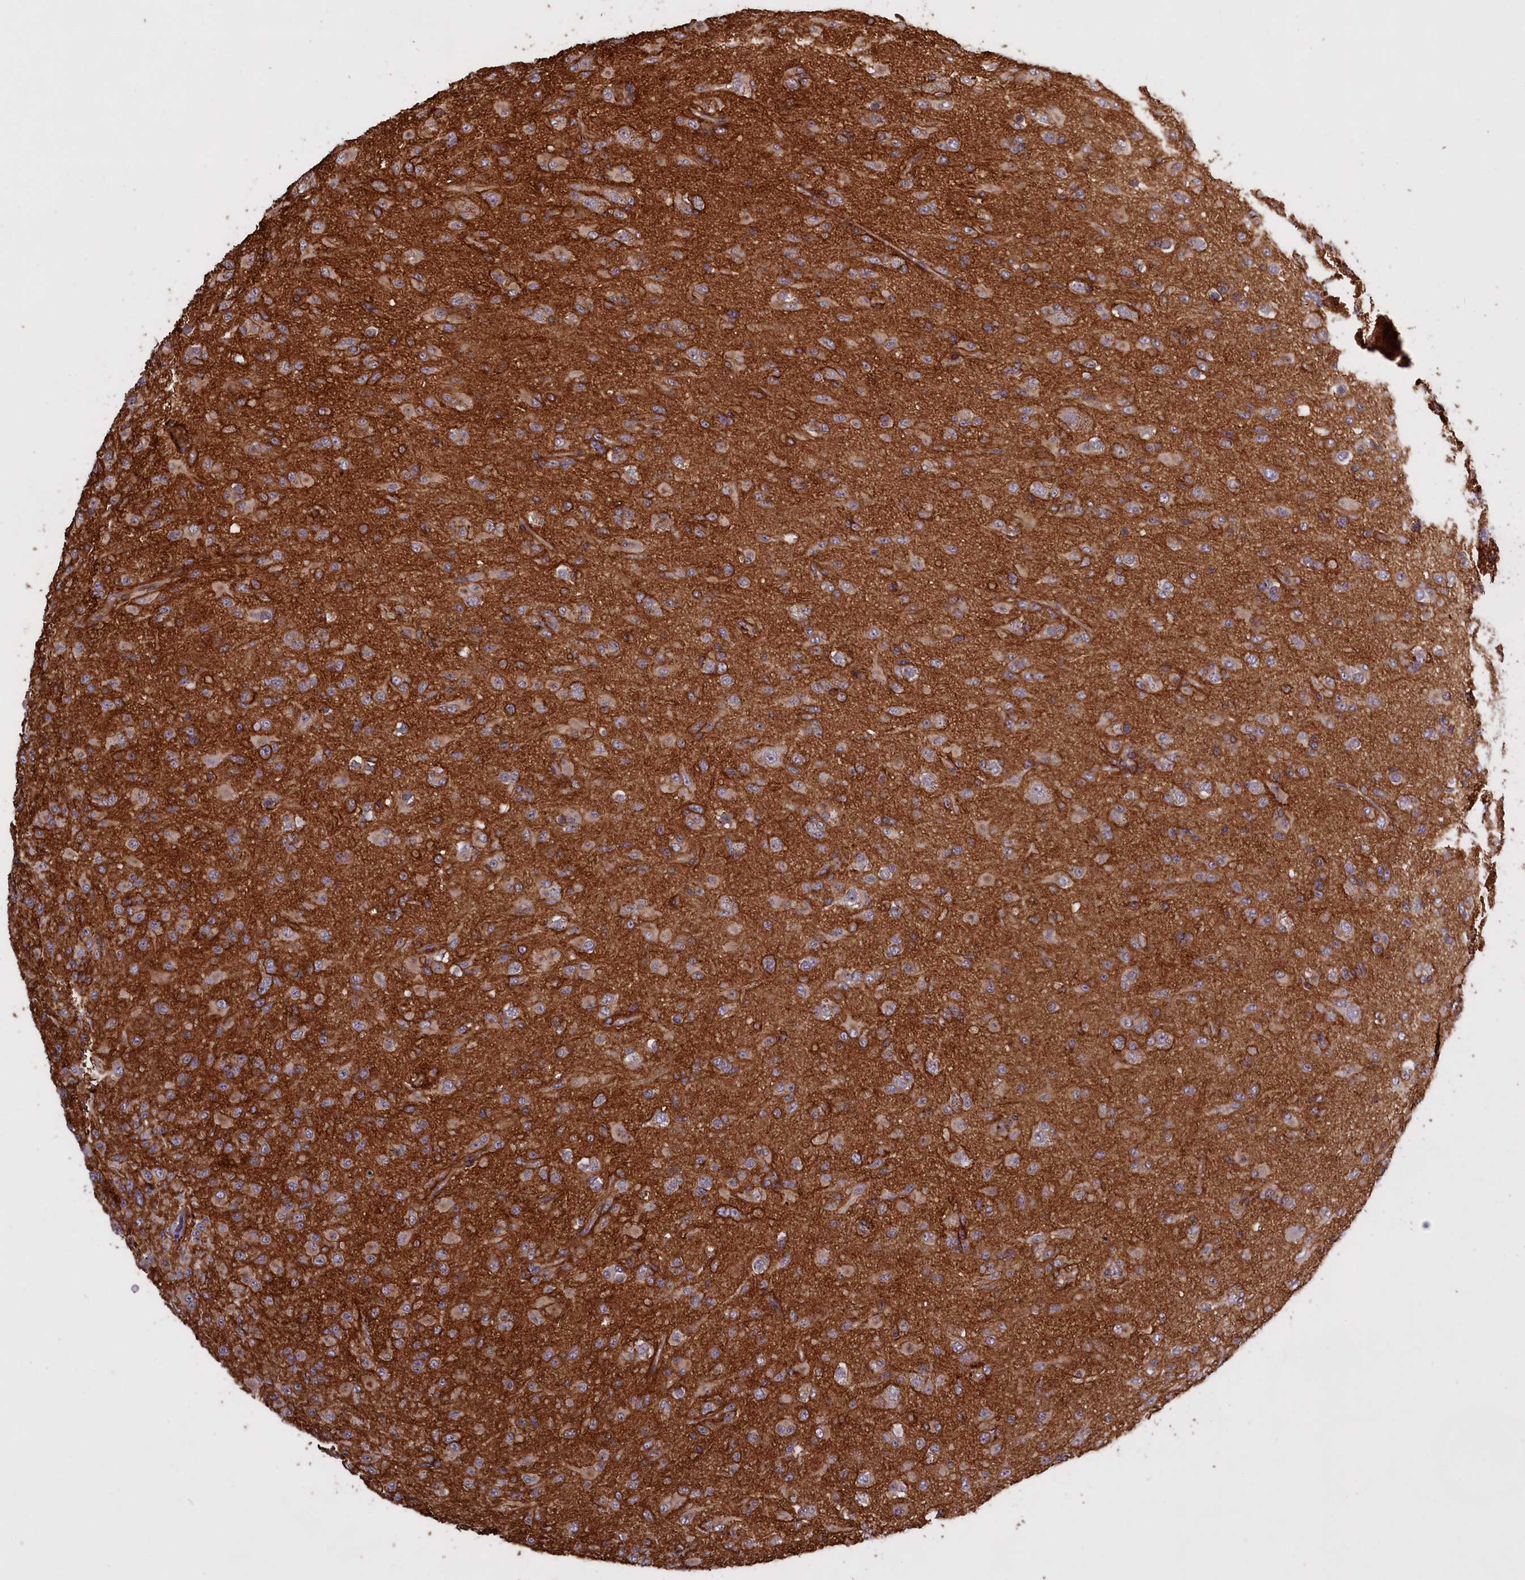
{"staining": {"intensity": "moderate", "quantity": "<25%", "location": "cytoplasmic/membranous"}, "tissue": "glioma", "cell_type": "Tumor cells", "image_type": "cancer", "snomed": [{"axis": "morphology", "description": "Glioma, malignant, Low grade"}, {"axis": "topography", "description": "Brain"}], "caption": "Brown immunohistochemical staining in malignant low-grade glioma exhibits moderate cytoplasmic/membranous staining in about <25% of tumor cells. The protein of interest is shown in brown color, while the nuclei are stained blue.", "gene": "DENND1B", "patient": {"sex": "male", "age": 65}}